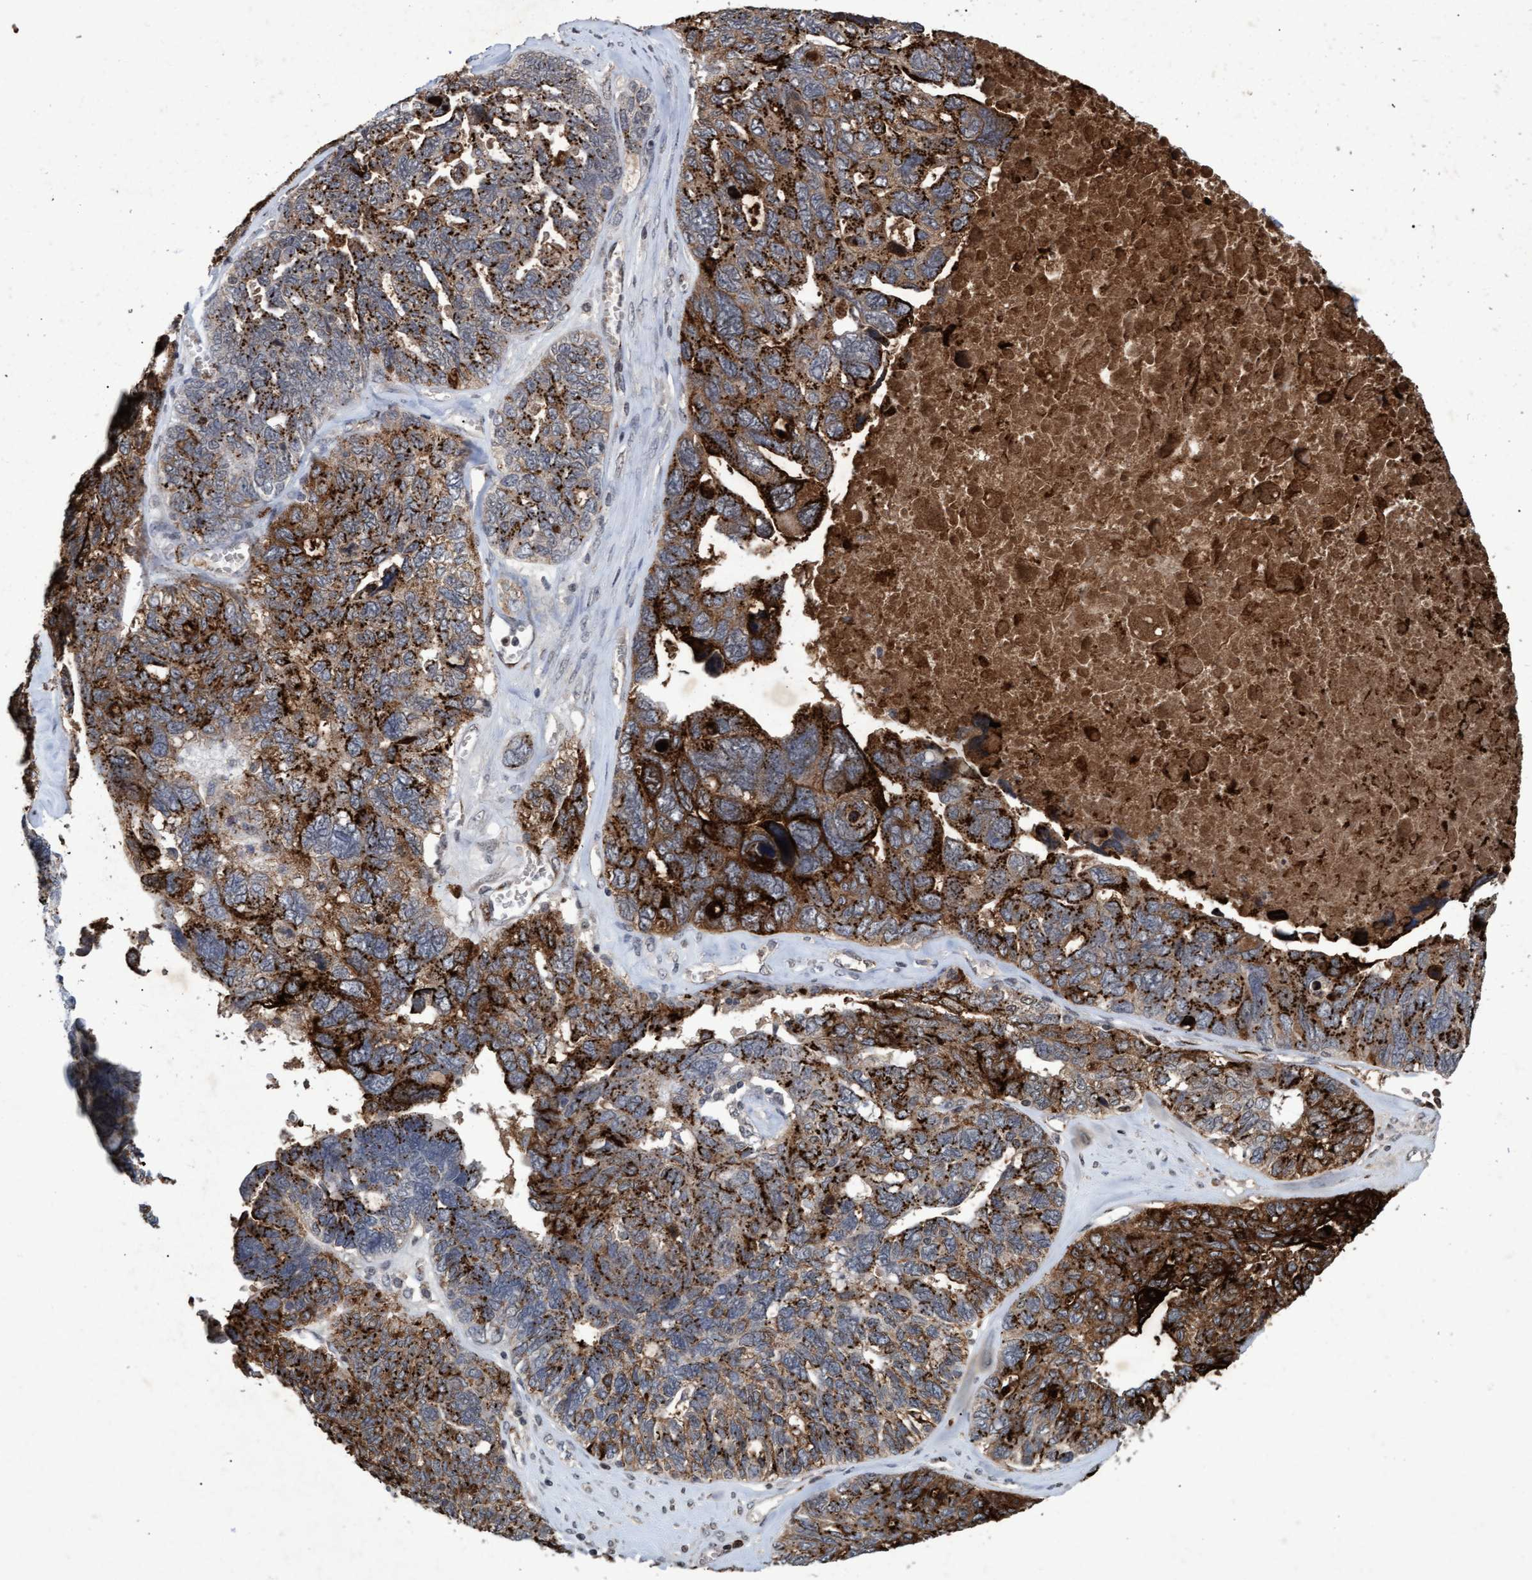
{"staining": {"intensity": "strong", "quantity": ">75%", "location": "cytoplasmic/membranous"}, "tissue": "ovarian cancer", "cell_type": "Tumor cells", "image_type": "cancer", "snomed": [{"axis": "morphology", "description": "Cystadenocarcinoma, serous, NOS"}, {"axis": "topography", "description": "Ovary"}], "caption": "Serous cystadenocarcinoma (ovarian) stained for a protein demonstrates strong cytoplasmic/membranous positivity in tumor cells. The protein is stained brown, and the nuclei are stained in blue (DAB (3,3'-diaminobenzidine) IHC with brightfield microscopy, high magnification).", "gene": "GALC", "patient": {"sex": "female", "age": 79}}